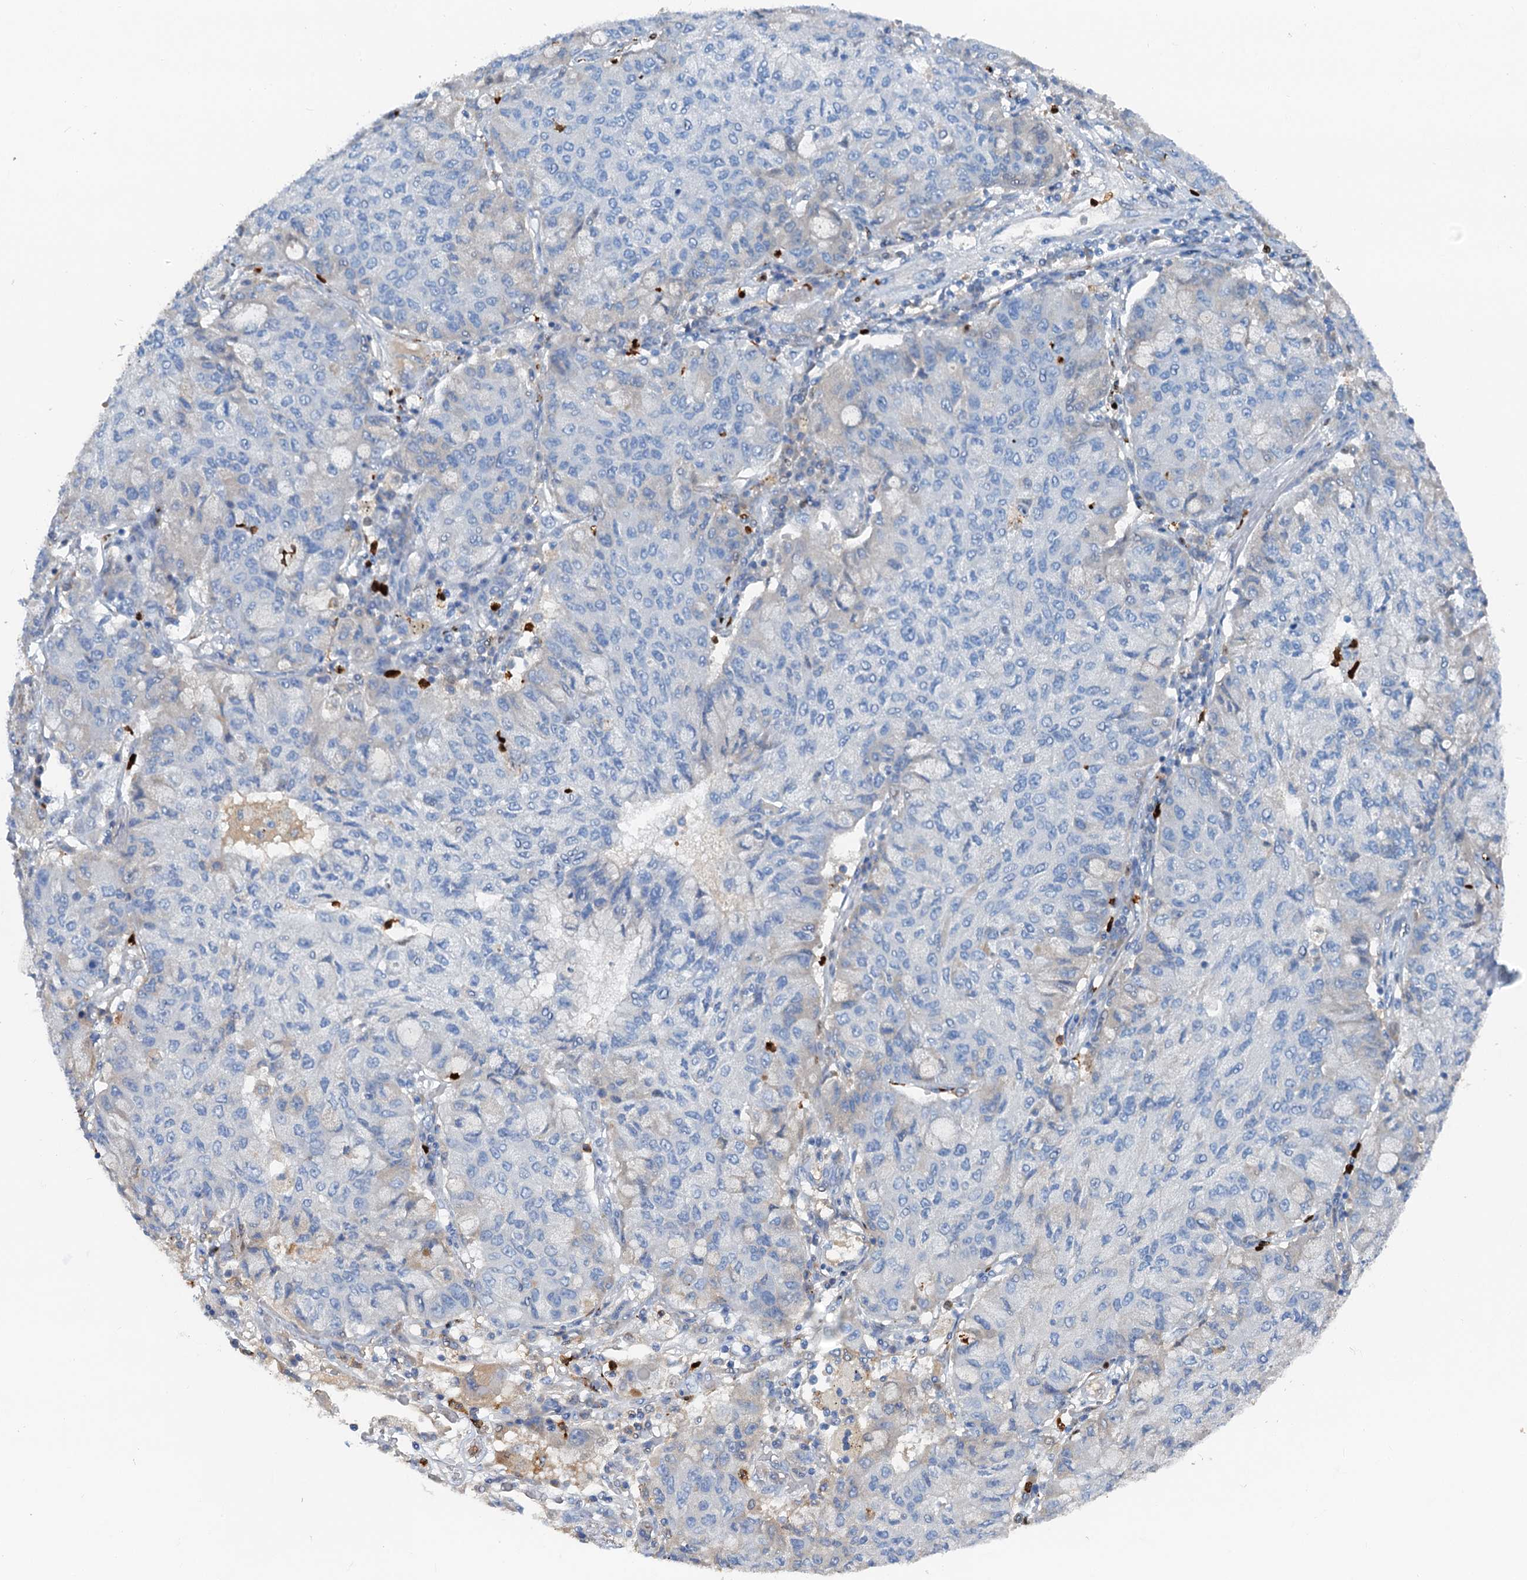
{"staining": {"intensity": "negative", "quantity": "none", "location": "none"}, "tissue": "lung cancer", "cell_type": "Tumor cells", "image_type": "cancer", "snomed": [{"axis": "morphology", "description": "Squamous cell carcinoma, NOS"}, {"axis": "topography", "description": "Lung"}], "caption": "There is no significant staining in tumor cells of lung squamous cell carcinoma.", "gene": "OTOA", "patient": {"sex": "male", "age": 74}}